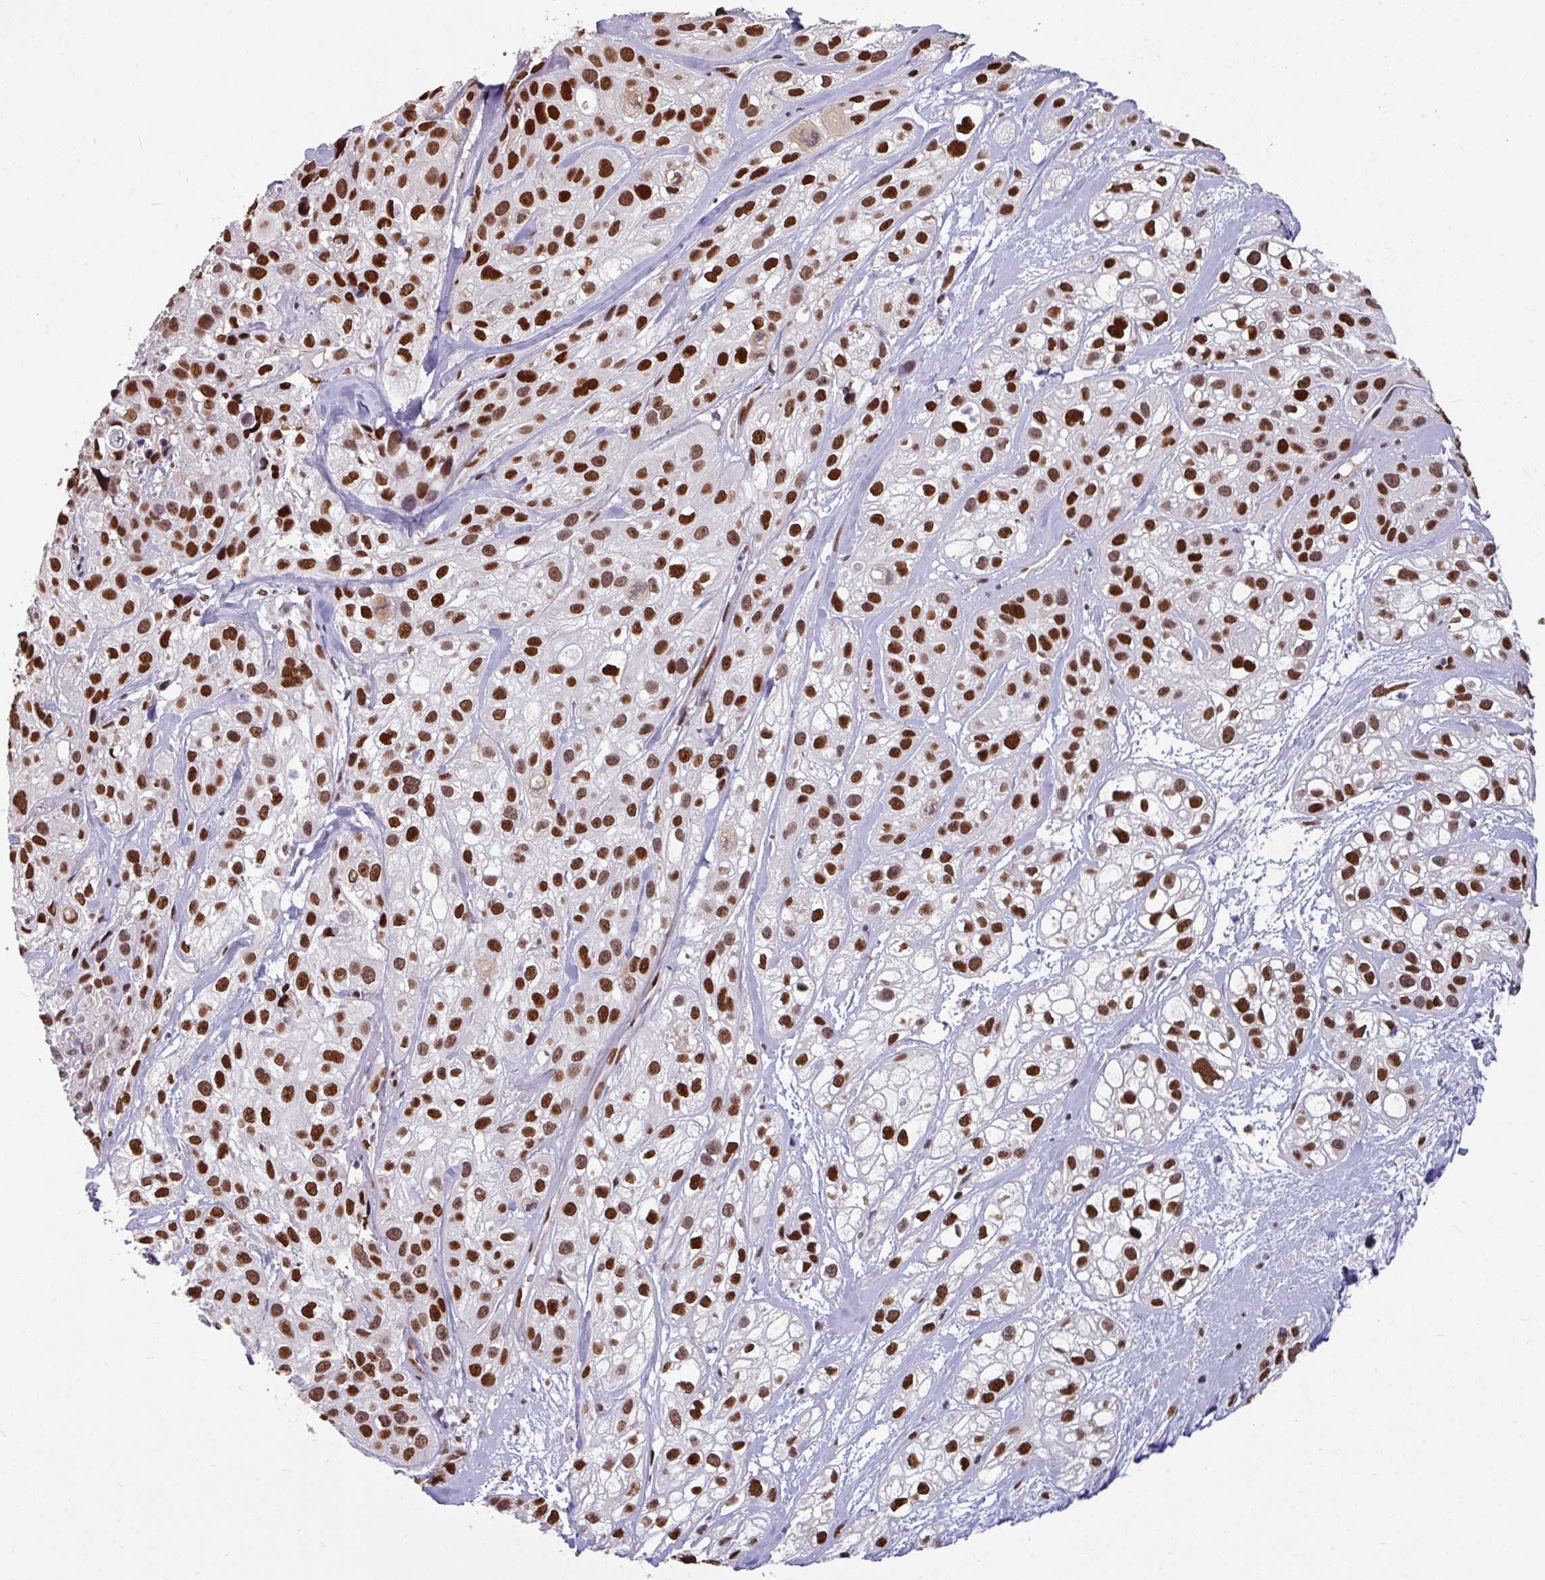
{"staining": {"intensity": "strong", "quantity": ">75%", "location": "nuclear"}, "tissue": "skin cancer", "cell_type": "Tumor cells", "image_type": "cancer", "snomed": [{"axis": "morphology", "description": "Squamous cell carcinoma, NOS"}, {"axis": "topography", "description": "Skin"}], "caption": "Strong nuclear protein expression is identified in about >75% of tumor cells in squamous cell carcinoma (skin).", "gene": "TDG", "patient": {"sex": "male", "age": 82}}